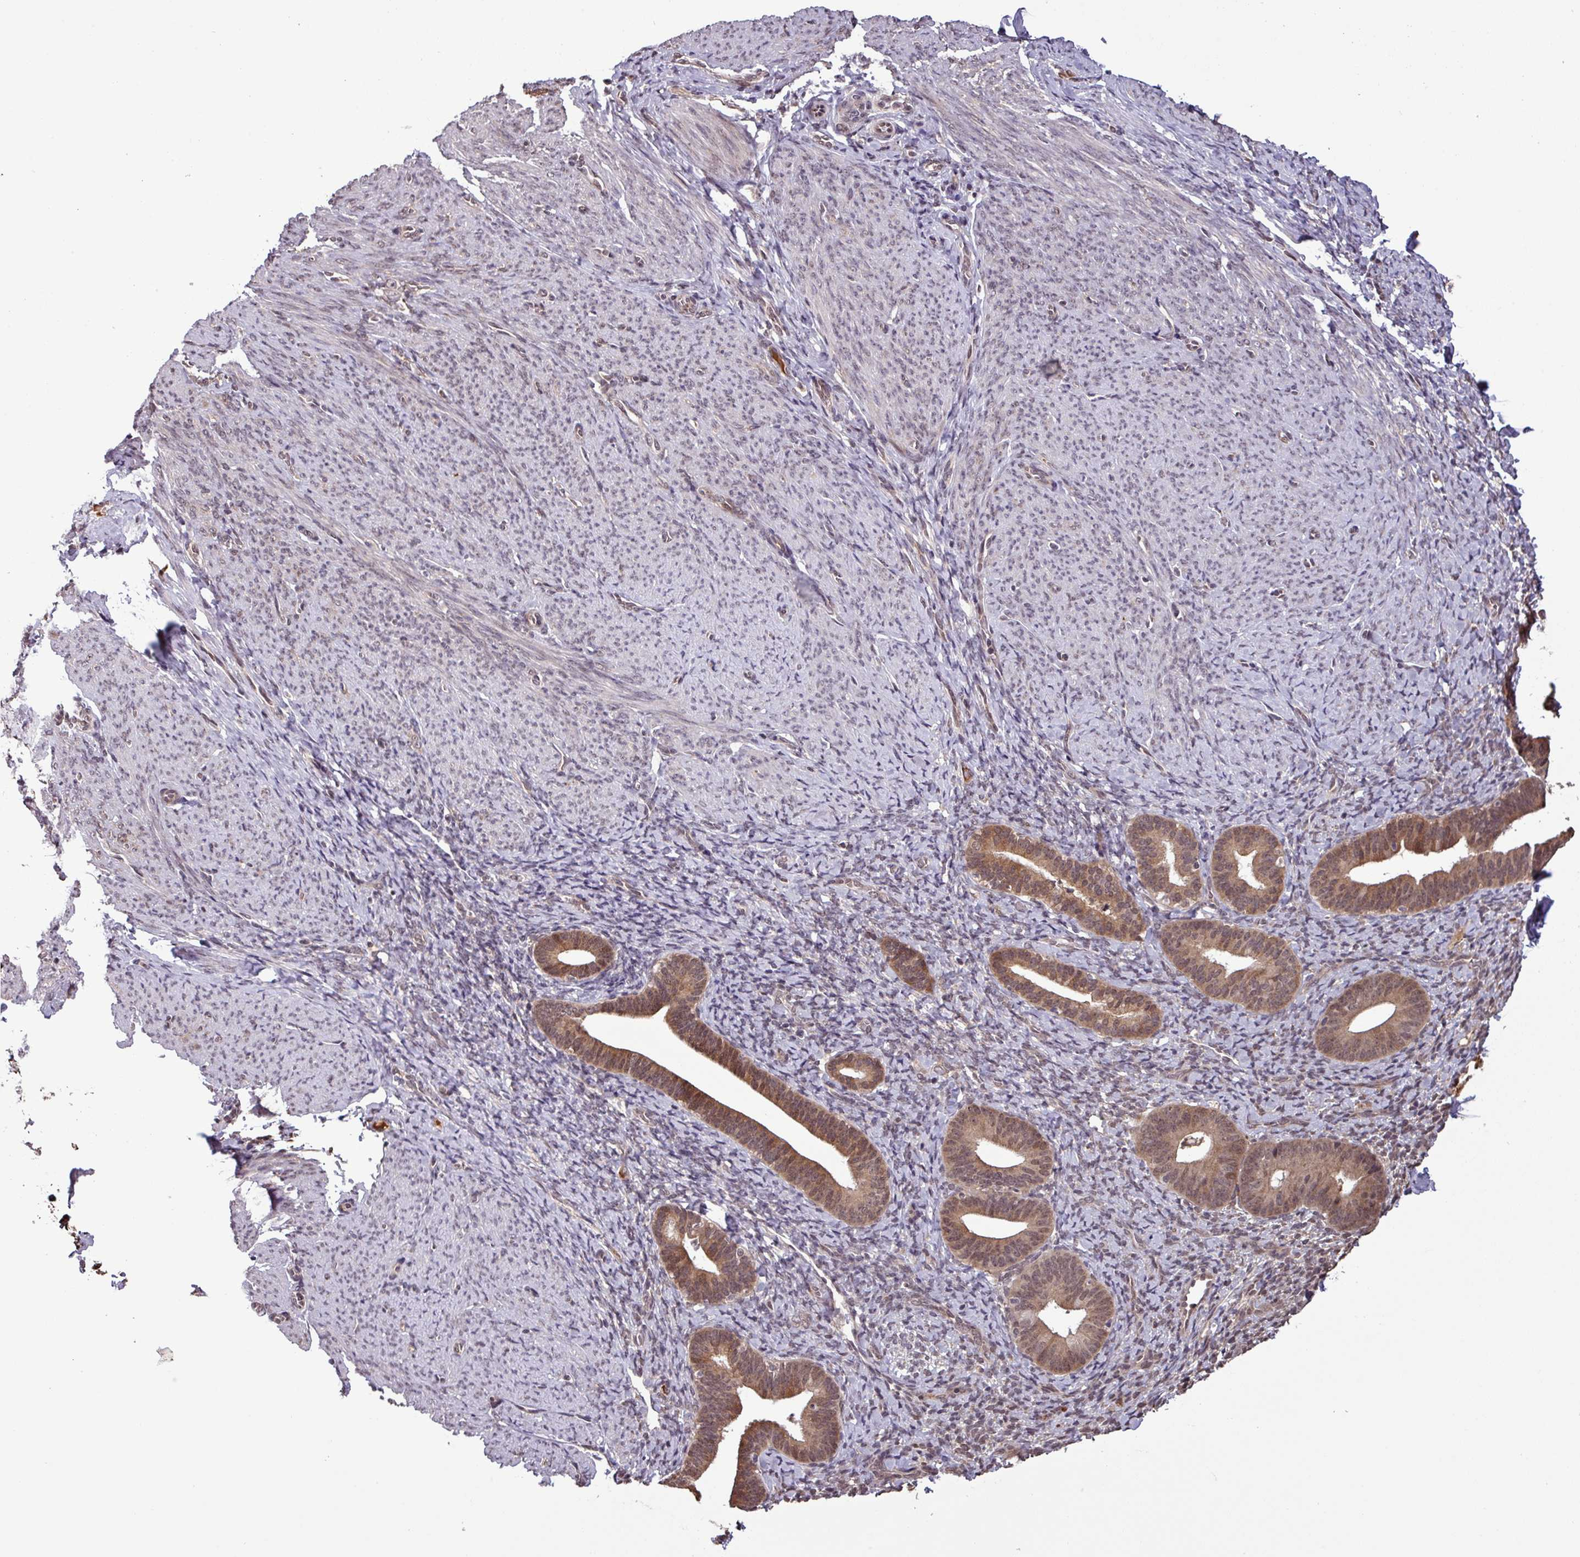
{"staining": {"intensity": "moderate", "quantity": "25%-75%", "location": "nuclear"}, "tissue": "endometrium", "cell_type": "Cells in endometrial stroma", "image_type": "normal", "snomed": [{"axis": "morphology", "description": "Normal tissue, NOS"}, {"axis": "topography", "description": "Endometrium"}], "caption": "Endometrium stained with immunohistochemistry (IHC) shows moderate nuclear expression in approximately 25%-75% of cells in endometrial stroma.", "gene": "NOB1", "patient": {"sex": "female", "age": 65}}